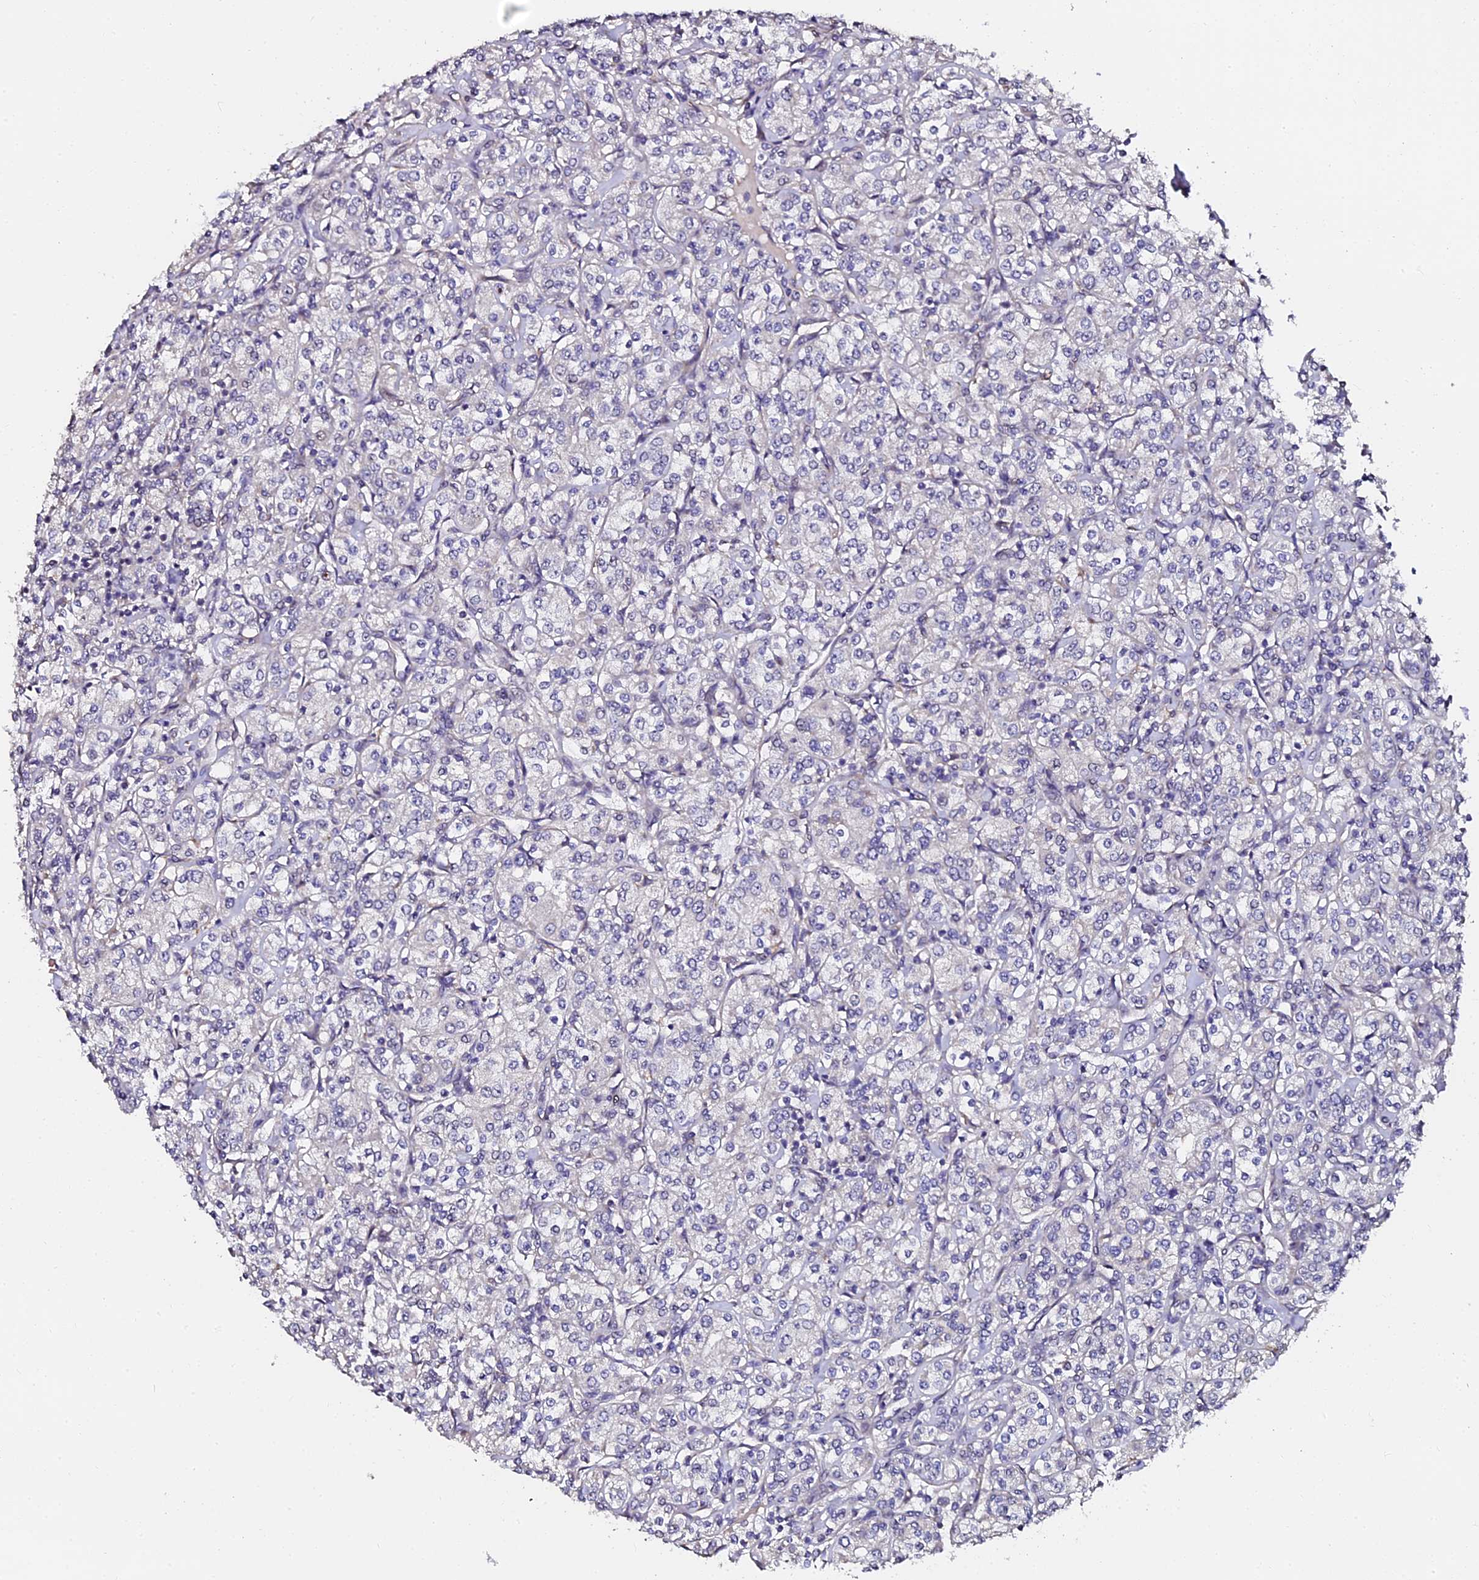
{"staining": {"intensity": "negative", "quantity": "none", "location": "none"}, "tissue": "renal cancer", "cell_type": "Tumor cells", "image_type": "cancer", "snomed": [{"axis": "morphology", "description": "Adenocarcinoma, NOS"}, {"axis": "topography", "description": "Kidney"}], "caption": "High power microscopy micrograph of an immunohistochemistry (IHC) histopathology image of renal cancer (adenocarcinoma), revealing no significant staining in tumor cells.", "gene": "GPN3", "patient": {"sex": "male", "age": 77}}